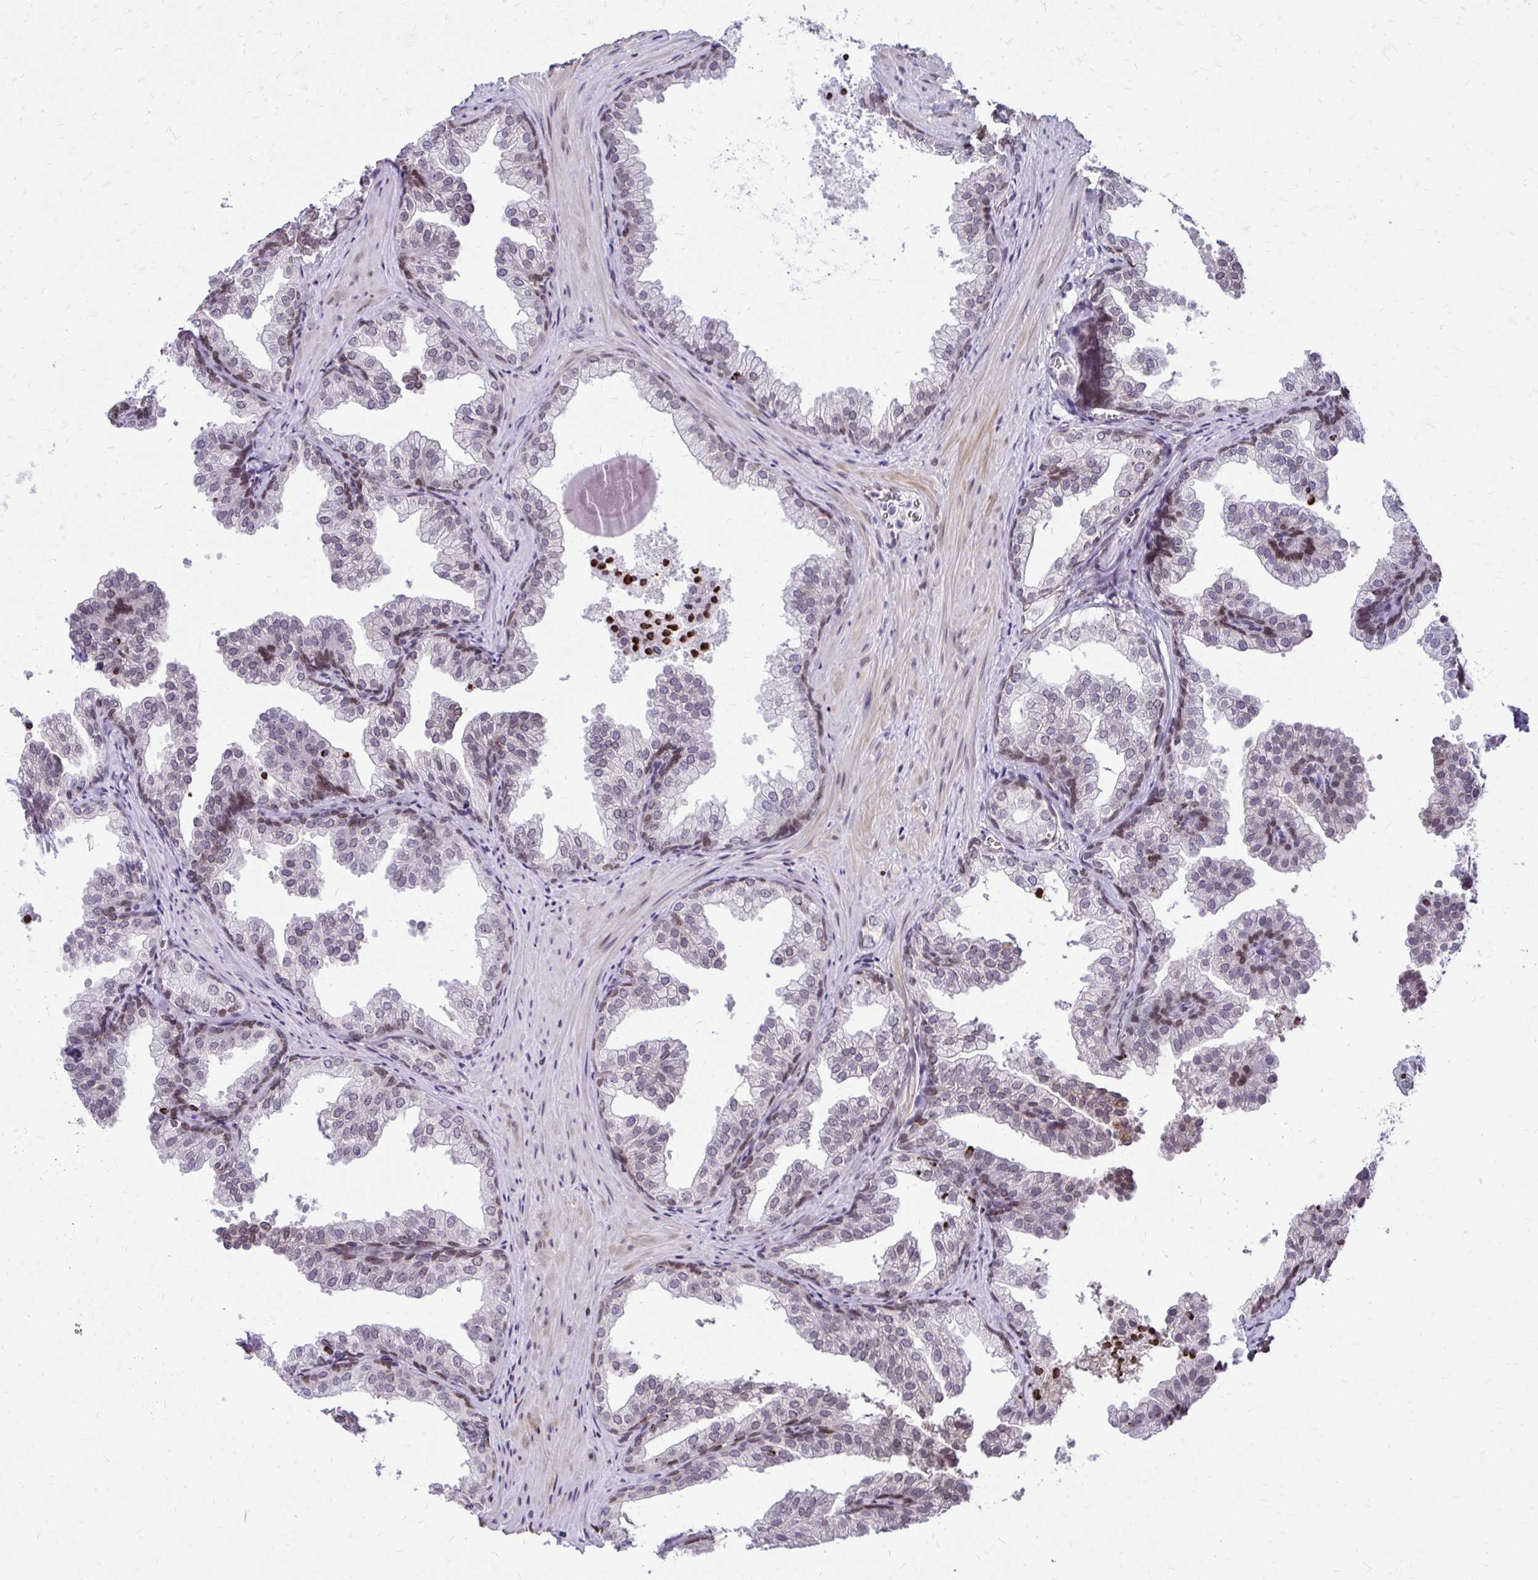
{"staining": {"intensity": "moderate", "quantity": "<25%", "location": "nuclear"}, "tissue": "prostate", "cell_type": "Glandular cells", "image_type": "normal", "snomed": [{"axis": "morphology", "description": "Normal tissue, NOS"}, {"axis": "topography", "description": "Prostate"}], "caption": "Immunohistochemical staining of benign human prostate exhibits <25% levels of moderate nuclear protein expression in approximately <25% of glandular cells.", "gene": "BANF1", "patient": {"sex": "male", "age": 37}}